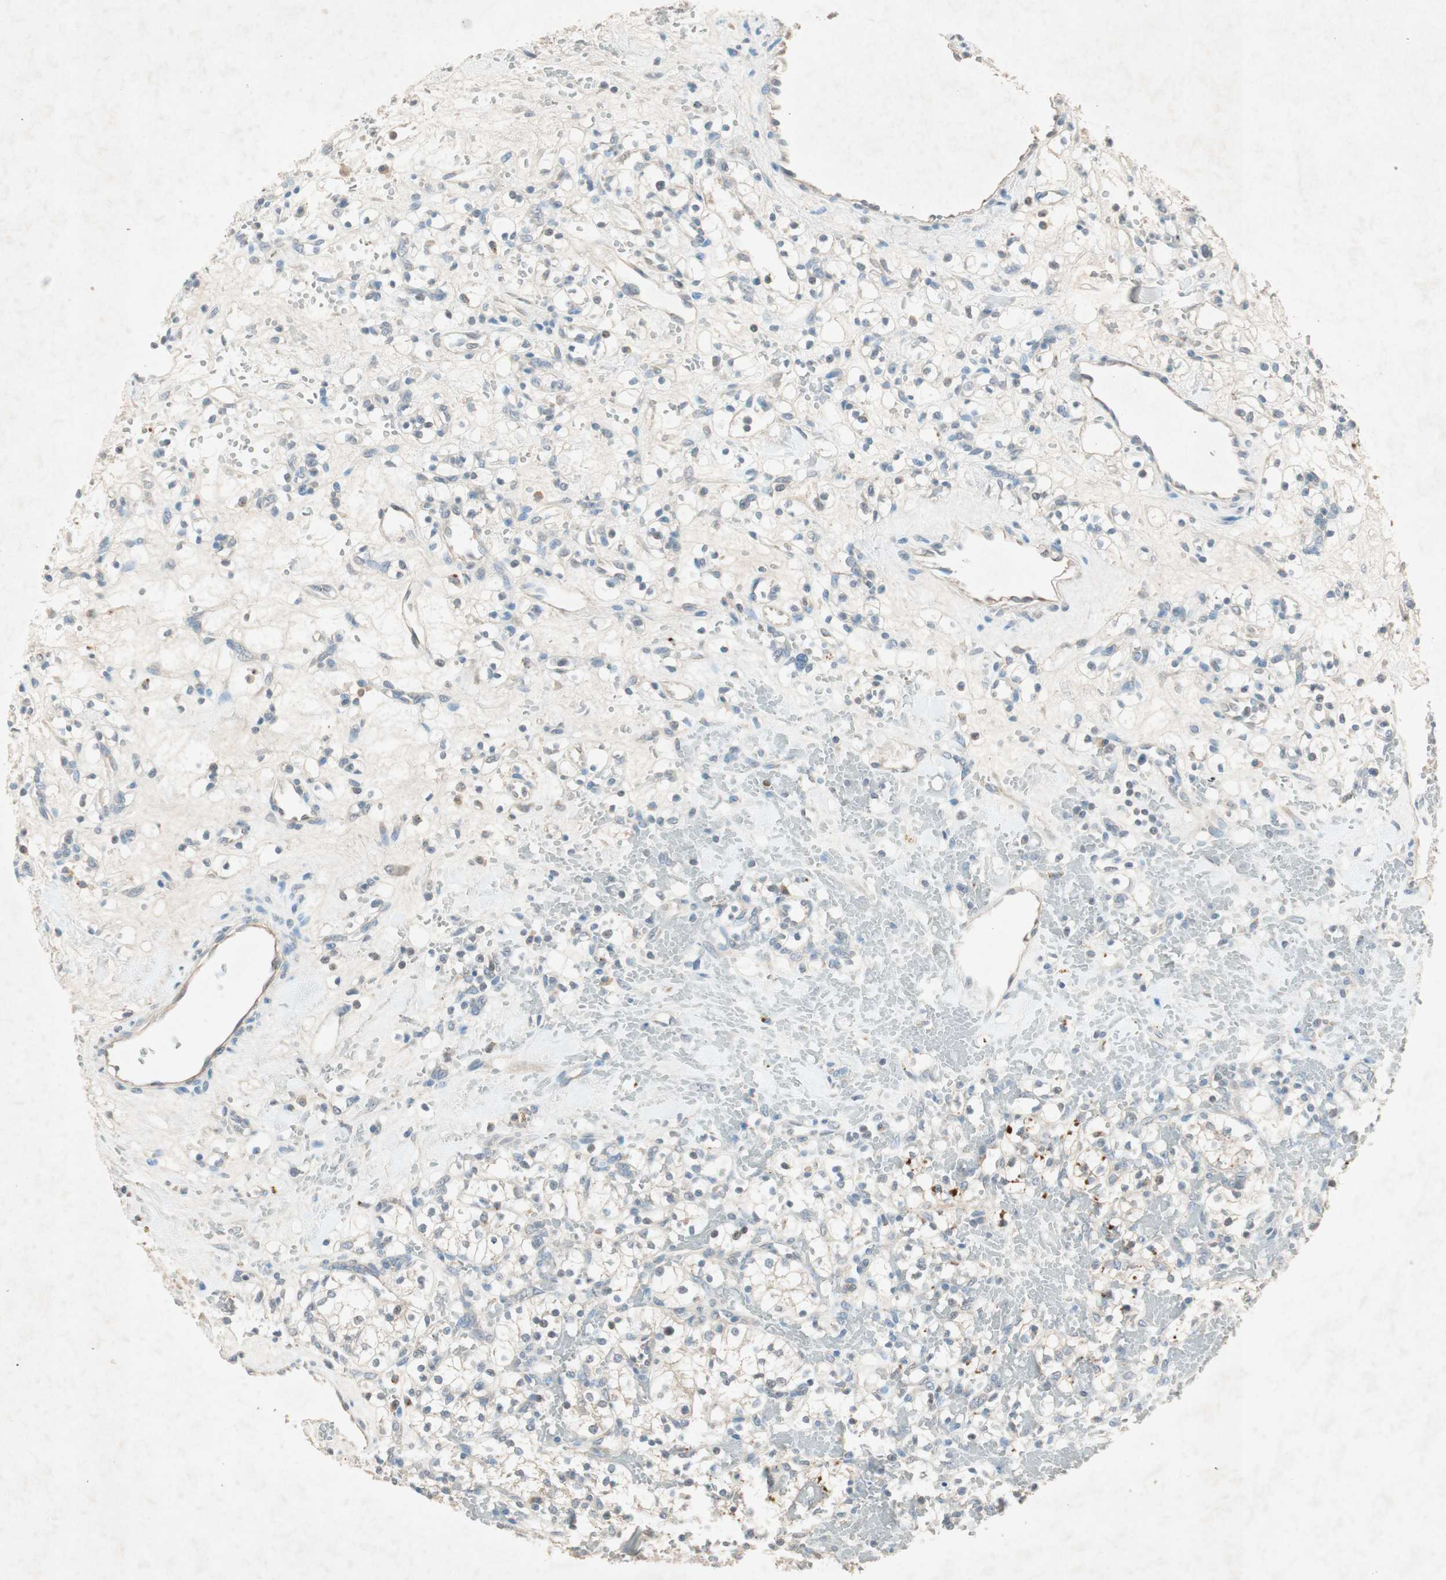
{"staining": {"intensity": "negative", "quantity": "none", "location": "none"}, "tissue": "renal cancer", "cell_type": "Tumor cells", "image_type": "cancer", "snomed": [{"axis": "morphology", "description": "Adenocarcinoma, NOS"}, {"axis": "topography", "description": "Kidney"}], "caption": "IHC of human renal cancer (adenocarcinoma) exhibits no staining in tumor cells. (DAB IHC with hematoxylin counter stain).", "gene": "NKAIN1", "patient": {"sex": "female", "age": 60}}